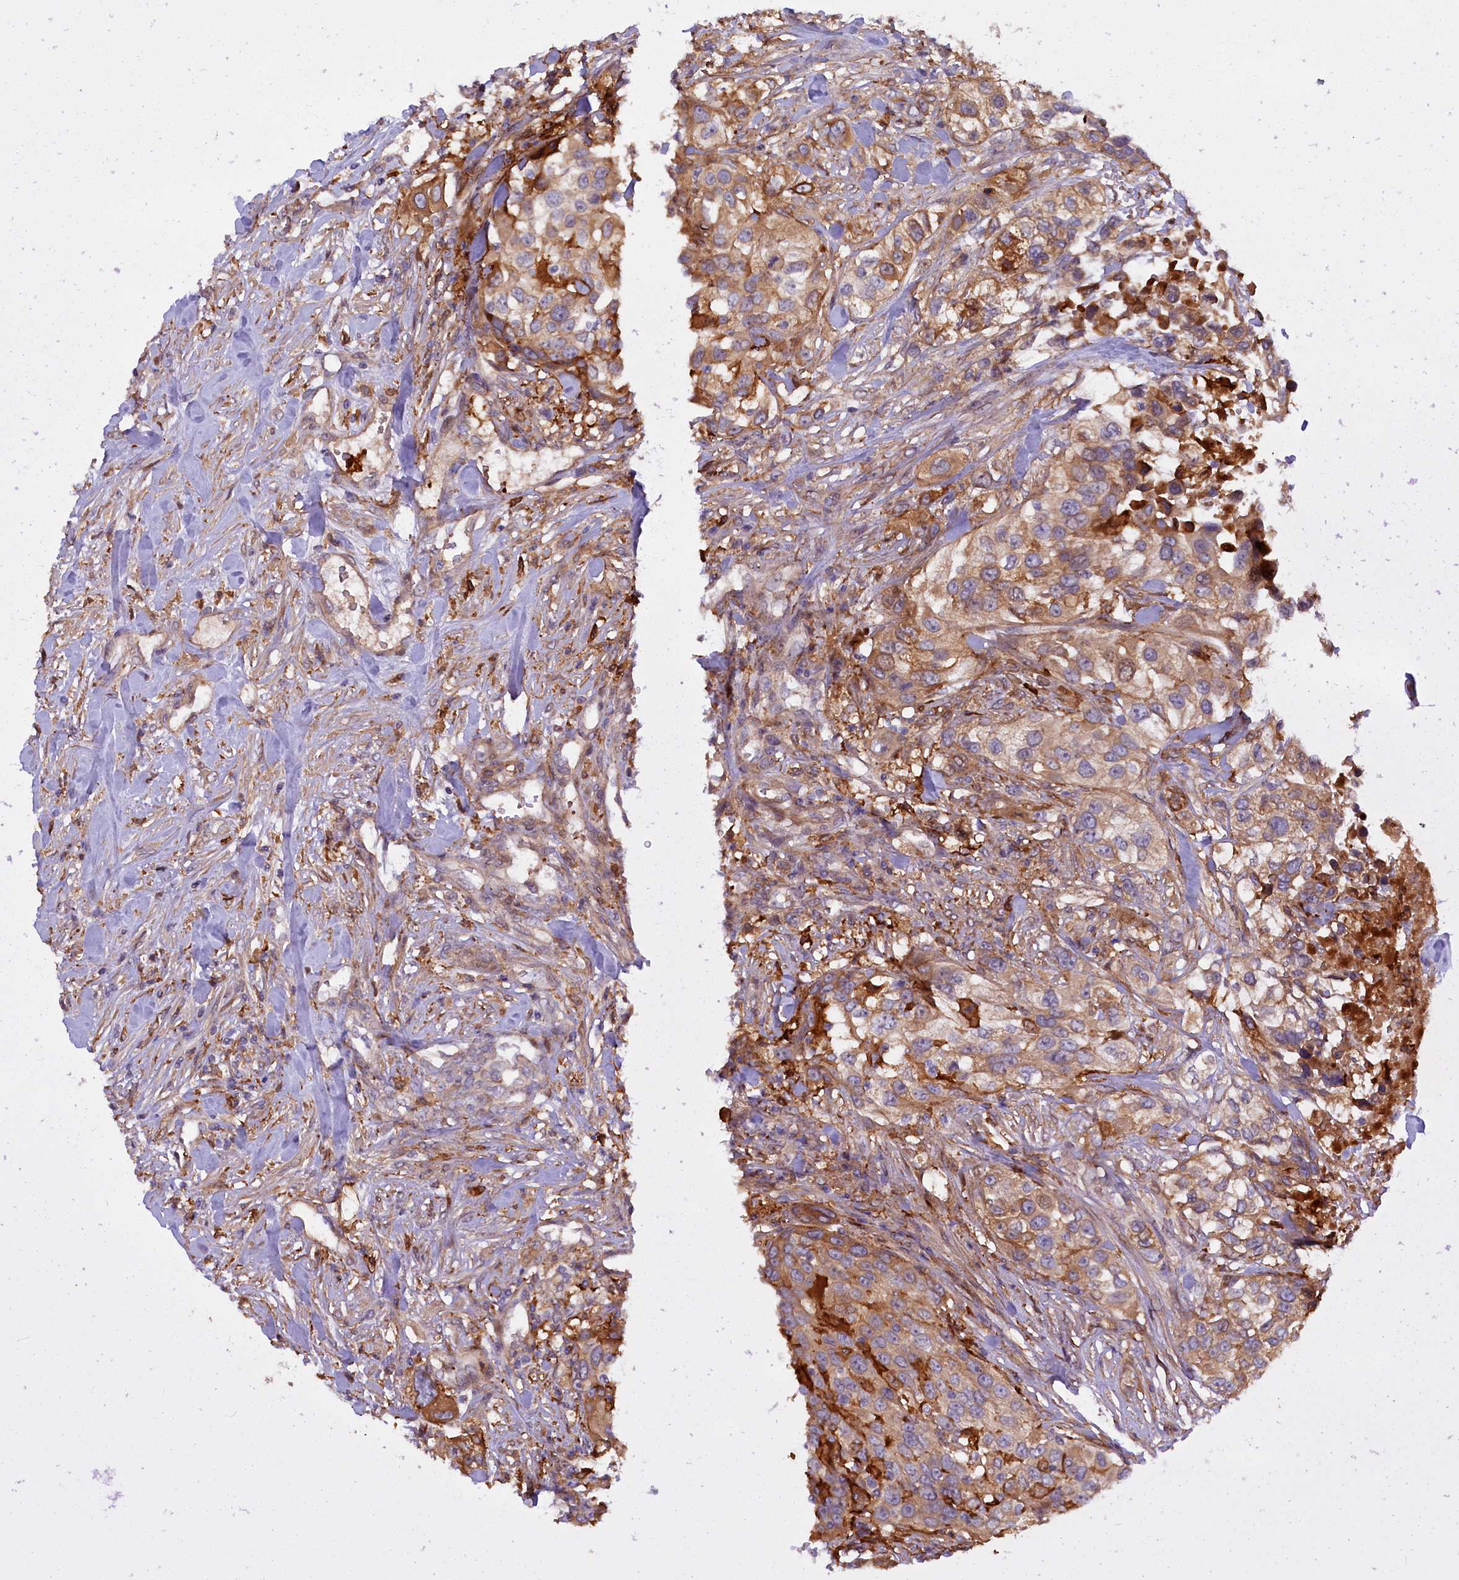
{"staining": {"intensity": "moderate", "quantity": "25%-75%", "location": "cytoplasmic/membranous"}, "tissue": "urothelial cancer", "cell_type": "Tumor cells", "image_type": "cancer", "snomed": [{"axis": "morphology", "description": "Urothelial carcinoma, High grade"}, {"axis": "topography", "description": "Urinary bladder"}], "caption": "Tumor cells show medium levels of moderate cytoplasmic/membranous staining in about 25%-75% of cells in urothelial cancer. The protein is shown in brown color, while the nuclei are stained blue.", "gene": "FERMT1", "patient": {"sex": "female", "age": 80}}